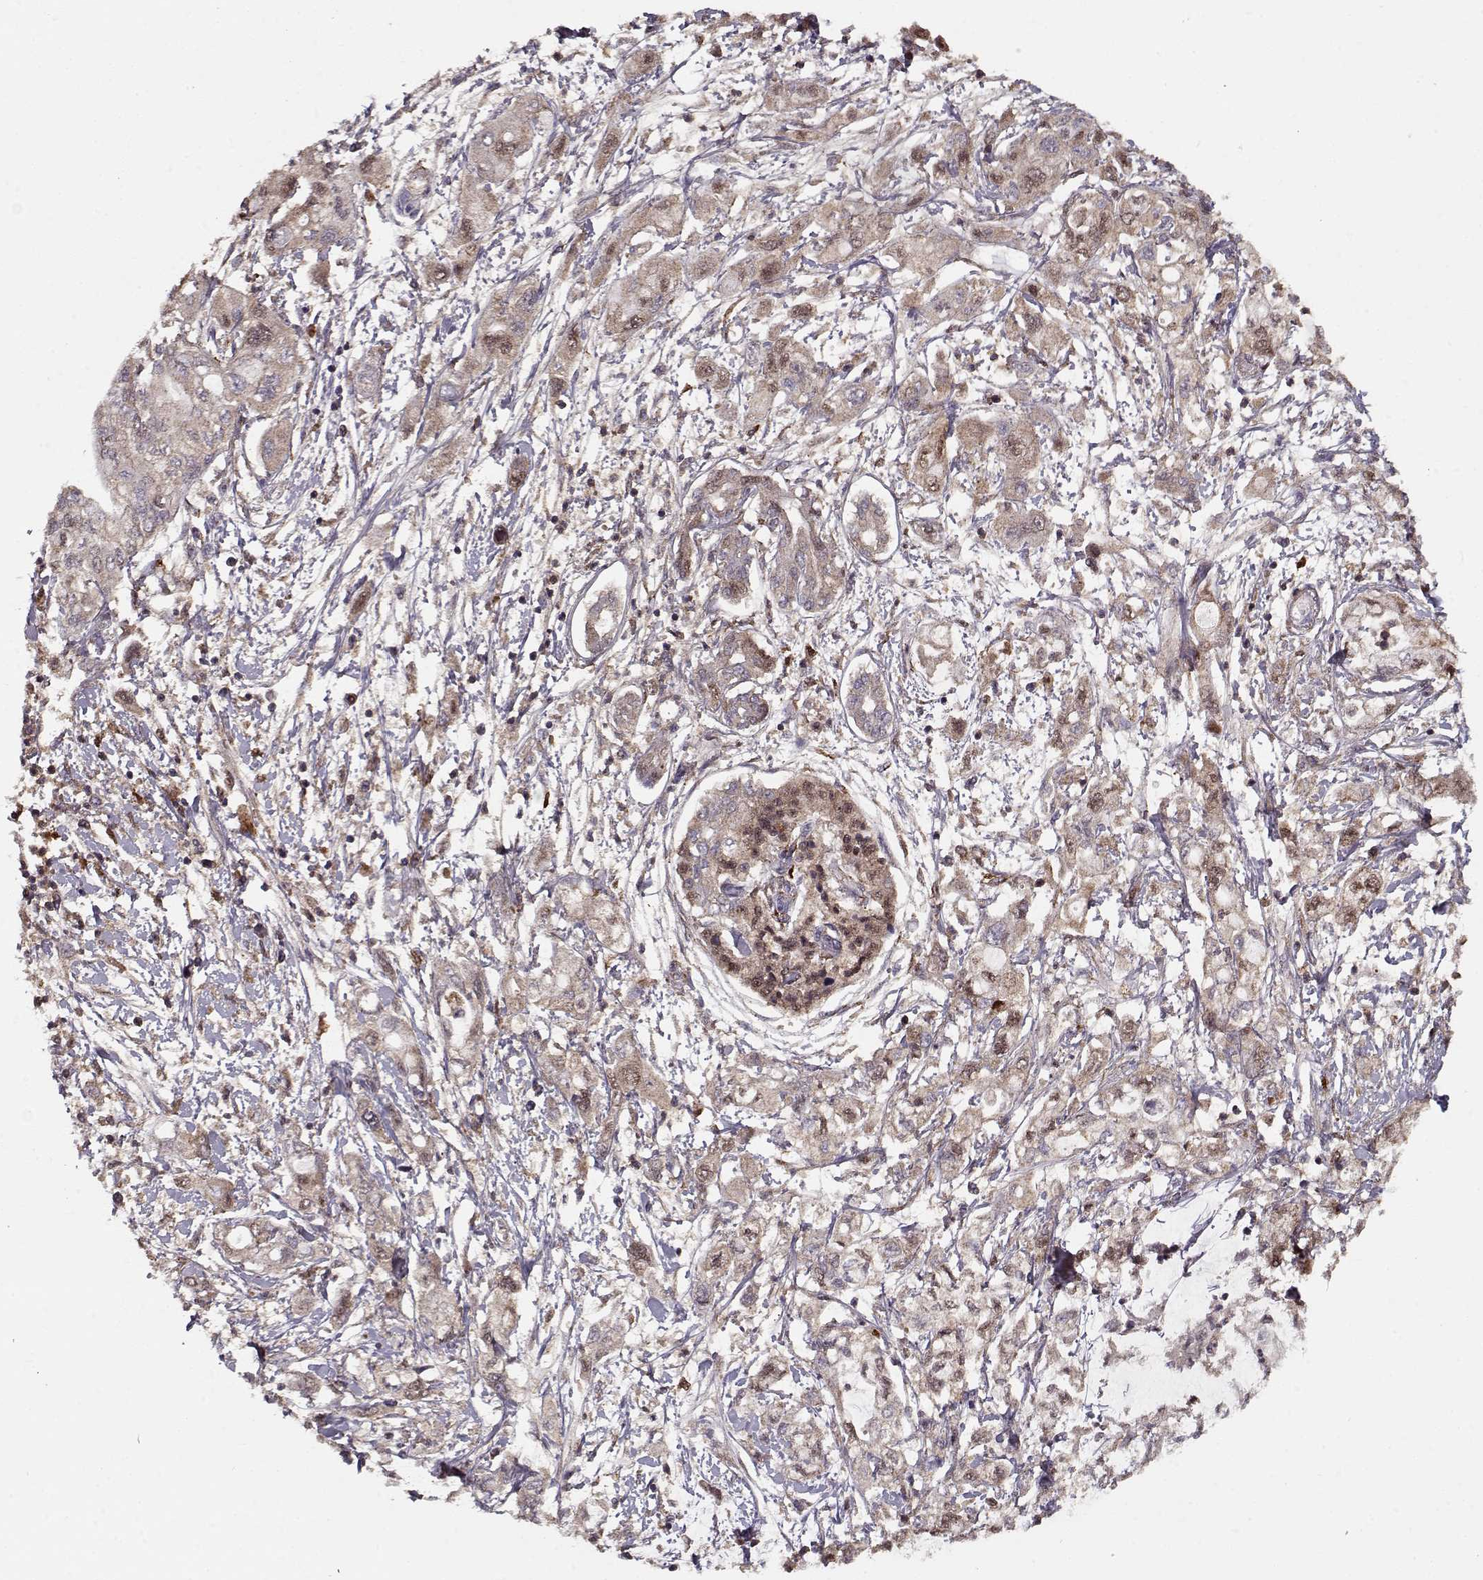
{"staining": {"intensity": "weak", "quantity": "25%-75%", "location": "cytoplasmic/membranous"}, "tissue": "pancreatic cancer", "cell_type": "Tumor cells", "image_type": "cancer", "snomed": [{"axis": "morphology", "description": "Adenocarcinoma, NOS"}, {"axis": "topography", "description": "Pancreas"}], "caption": "Protein positivity by IHC shows weak cytoplasmic/membranous staining in approximately 25%-75% of tumor cells in pancreatic cancer. (DAB (3,3'-diaminobenzidine) IHC with brightfield microscopy, high magnification).", "gene": "LAMA2", "patient": {"sex": "male", "age": 54}}